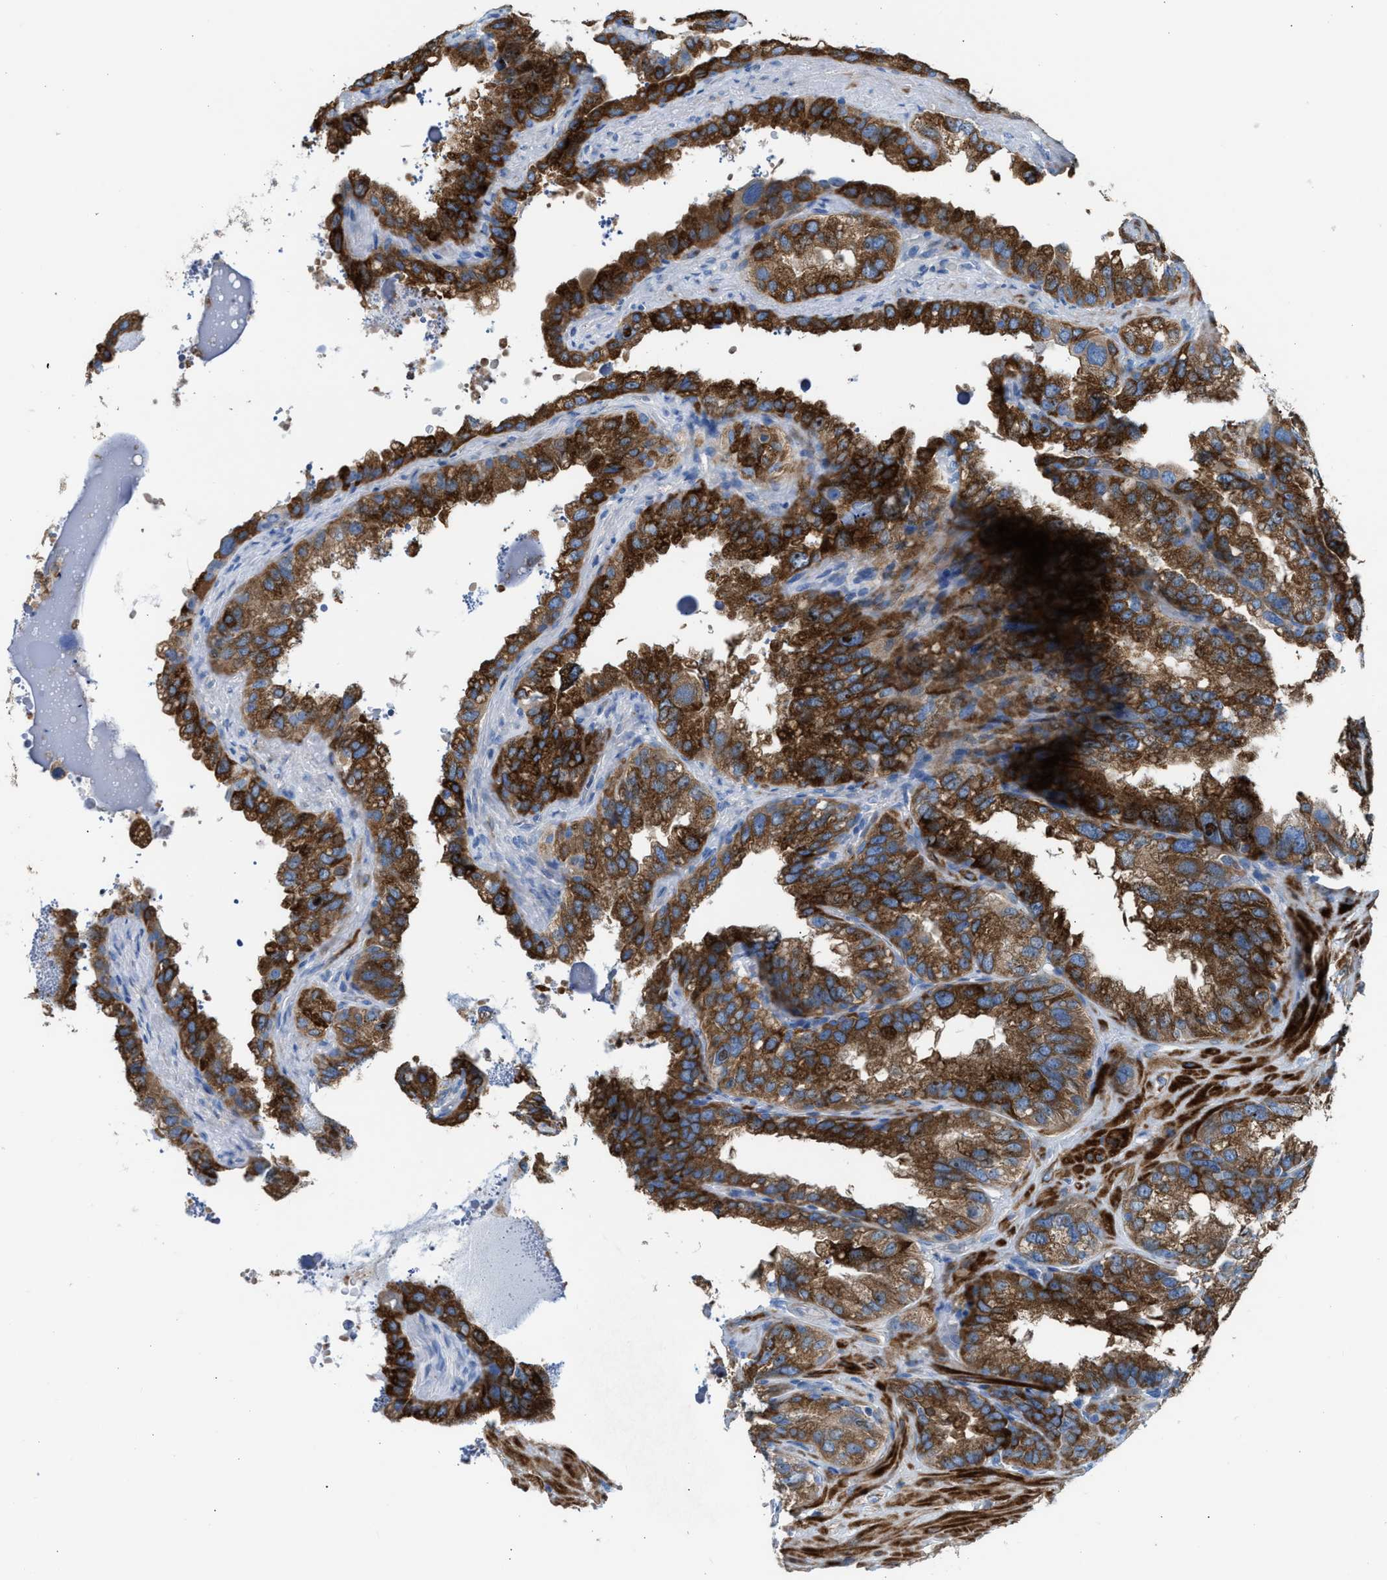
{"staining": {"intensity": "strong", "quantity": ">75%", "location": "cytoplasmic/membranous"}, "tissue": "seminal vesicle", "cell_type": "Glandular cells", "image_type": "normal", "snomed": [{"axis": "morphology", "description": "Normal tissue, NOS"}, {"axis": "topography", "description": "Seminal veicle"}], "caption": "Strong cytoplasmic/membranous staining for a protein is identified in about >75% of glandular cells of normal seminal vesicle using IHC.", "gene": "AOAH", "patient": {"sex": "male", "age": 68}}